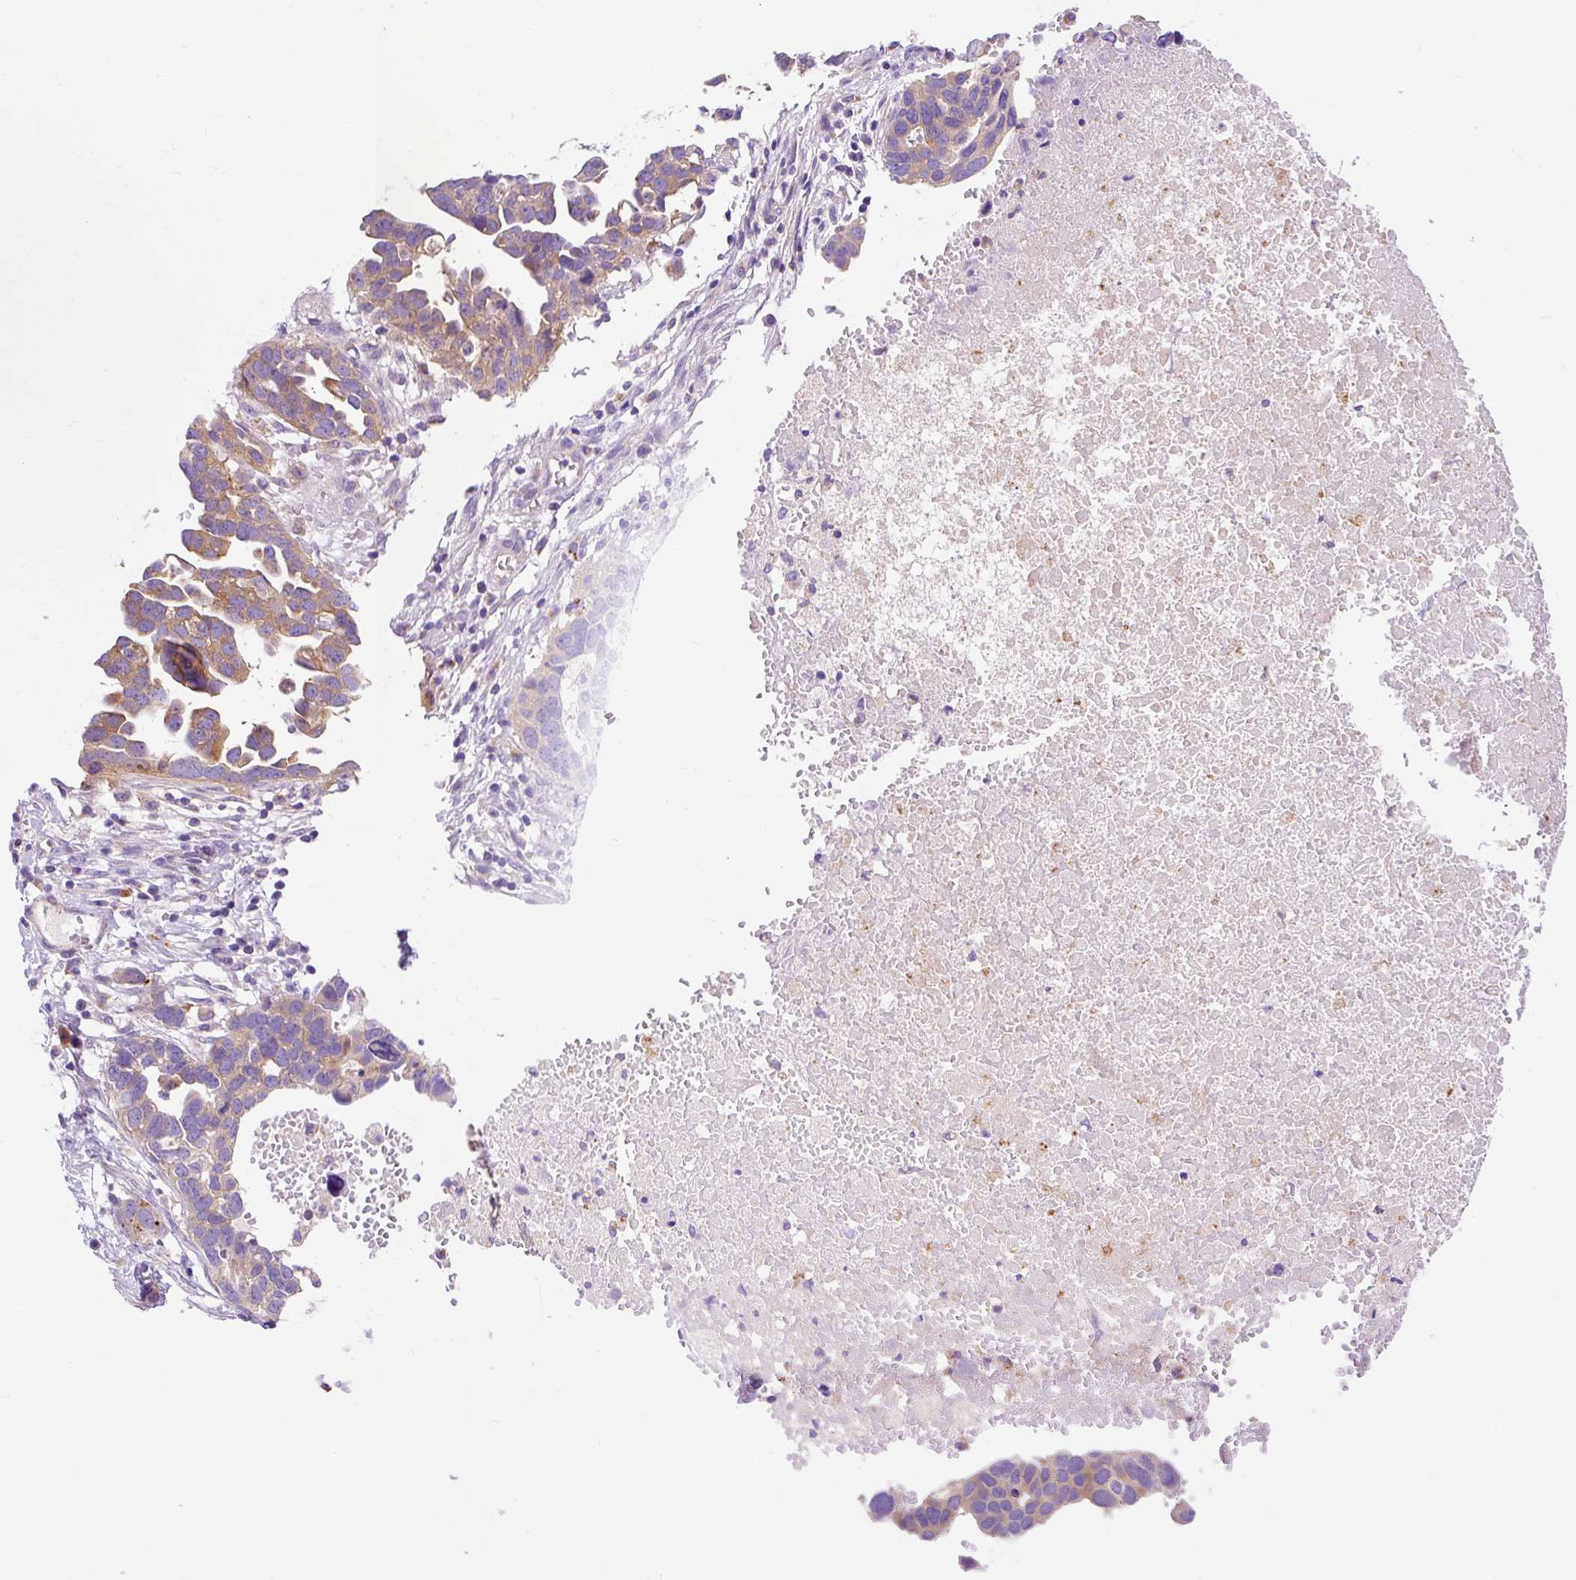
{"staining": {"intensity": "moderate", "quantity": "<25%", "location": "cytoplasmic/membranous"}, "tissue": "ovarian cancer", "cell_type": "Tumor cells", "image_type": "cancer", "snomed": [{"axis": "morphology", "description": "Cystadenocarcinoma, serous, NOS"}, {"axis": "topography", "description": "Ovary"}], "caption": "A histopathology image showing moderate cytoplasmic/membranous expression in approximately <25% of tumor cells in ovarian cancer, as visualized by brown immunohistochemical staining.", "gene": "OR4K15", "patient": {"sex": "female", "age": 54}}